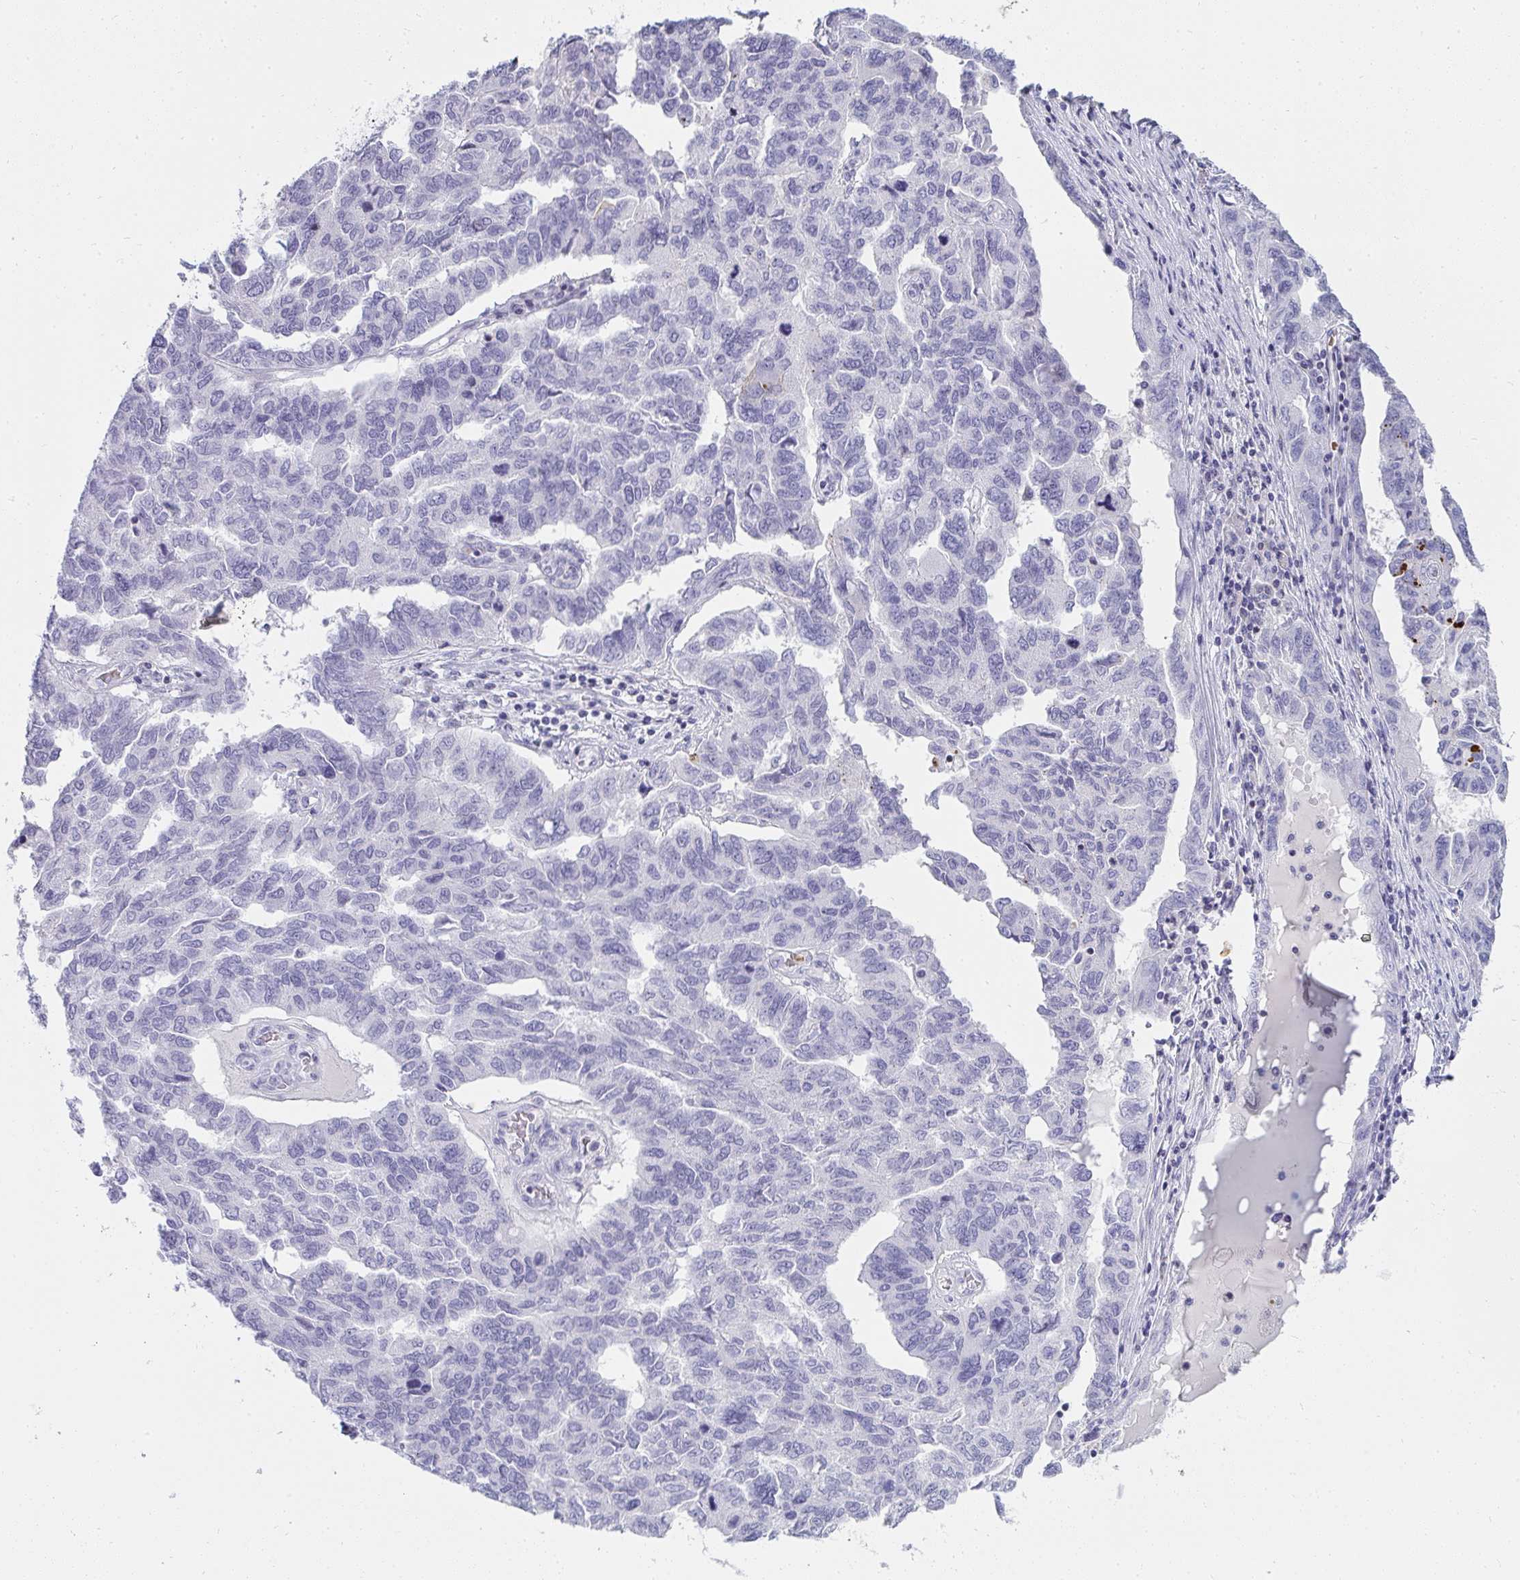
{"staining": {"intensity": "negative", "quantity": "none", "location": "none"}, "tissue": "ovarian cancer", "cell_type": "Tumor cells", "image_type": "cancer", "snomed": [{"axis": "morphology", "description": "Cystadenocarcinoma, serous, NOS"}, {"axis": "topography", "description": "Ovary"}], "caption": "The immunohistochemistry (IHC) image has no significant expression in tumor cells of serous cystadenocarcinoma (ovarian) tissue.", "gene": "ZNF182", "patient": {"sex": "female", "age": 64}}